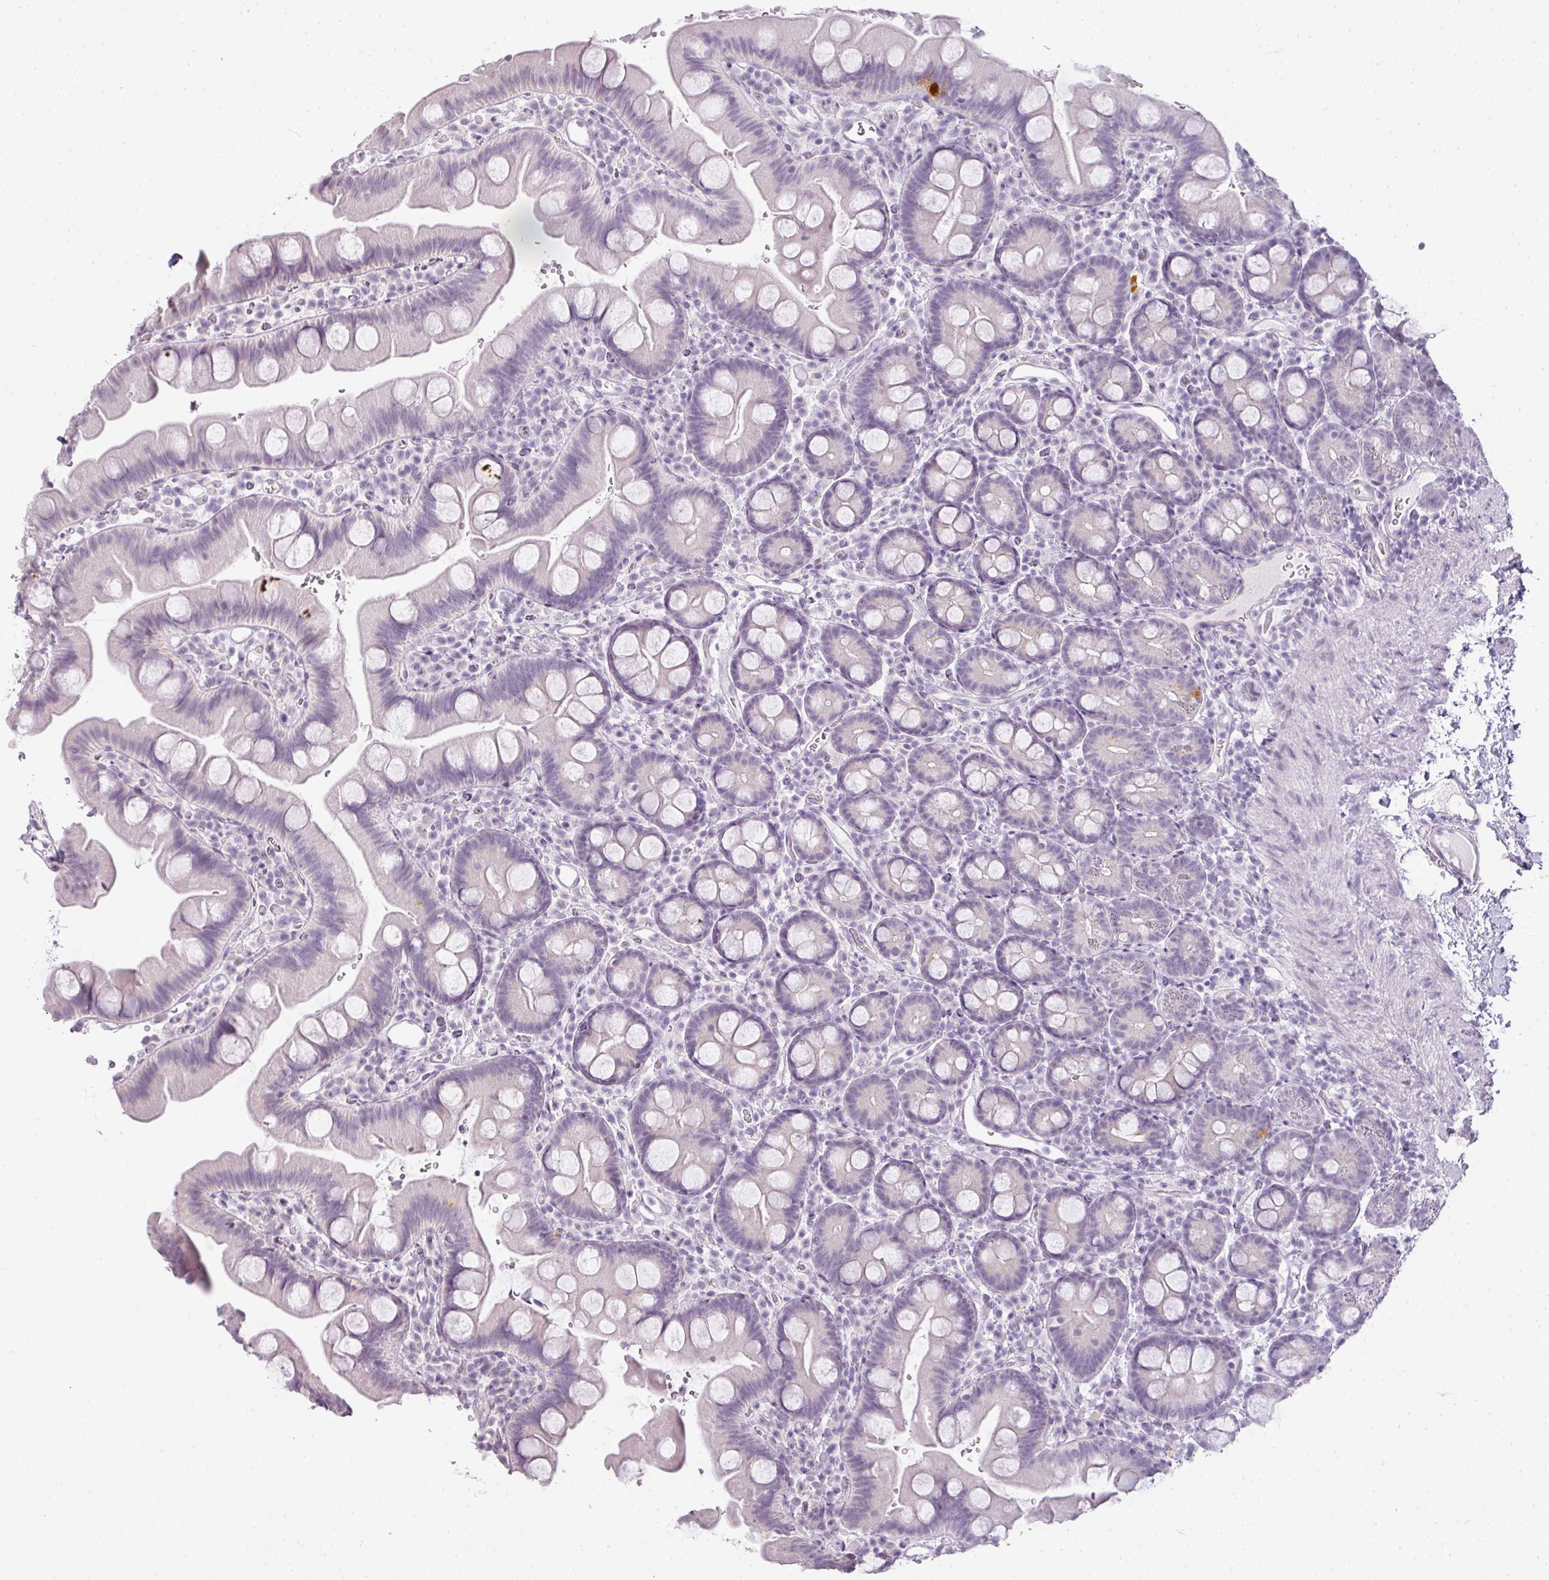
{"staining": {"intensity": "negative", "quantity": "none", "location": "none"}, "tissue": "small intestine", "cell_type": "Glandular cells", "image_type": "normal", "snomed": [{"axis": "morphology", "description": "Normal tissue, NOS"}, {"axis": "topography", "description": "Small intestine"}], "caption": "Immunohistochemical staining of unremarkable human small intestine demonstrates no significant positivity in glandular cells. (Immunohistochemistry, brightfield microscopy, high magnification).", "gene": "RBMY1A1", "patient": {"sex": "female", "age": 68}}